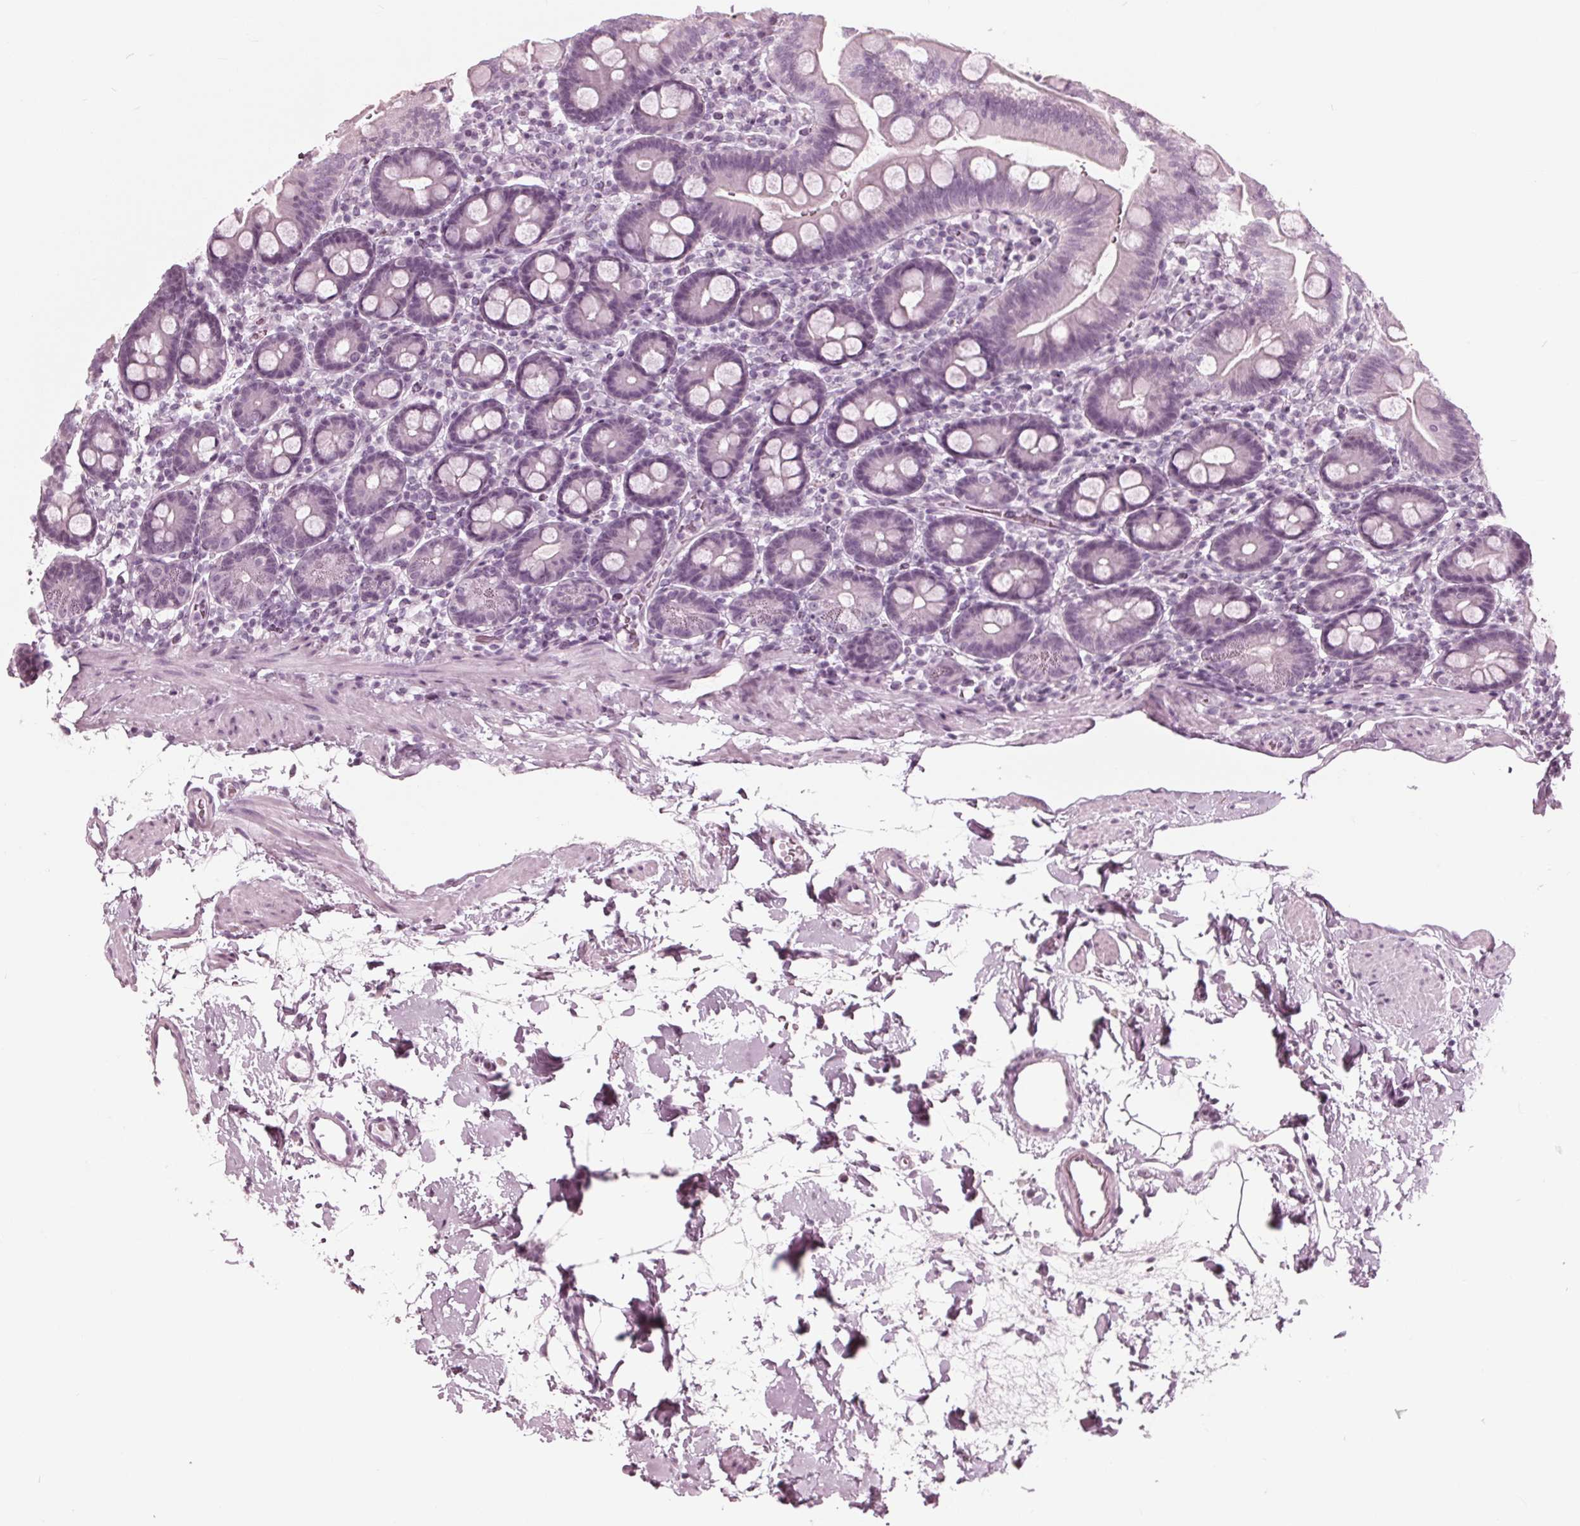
{"staining": {"intensity": "negative", "quantity": "none", "location": "none"}, "tissue": "duodenum", "cell_type": "Glandular cells", "image_type": "normal", "snomed": [{"axis": "morphology", "description": "Normal tissue, NOS"}, {"axis": "topography", "description": "Duodenum"}], "caption": "Immunohistochemistry (IHC) micrograph of normal duodenum stained for a protein (brown), which displays no expression in glandular cells.", "gene": "KRT28", "patient": {"sex": "male", "age": 59}}